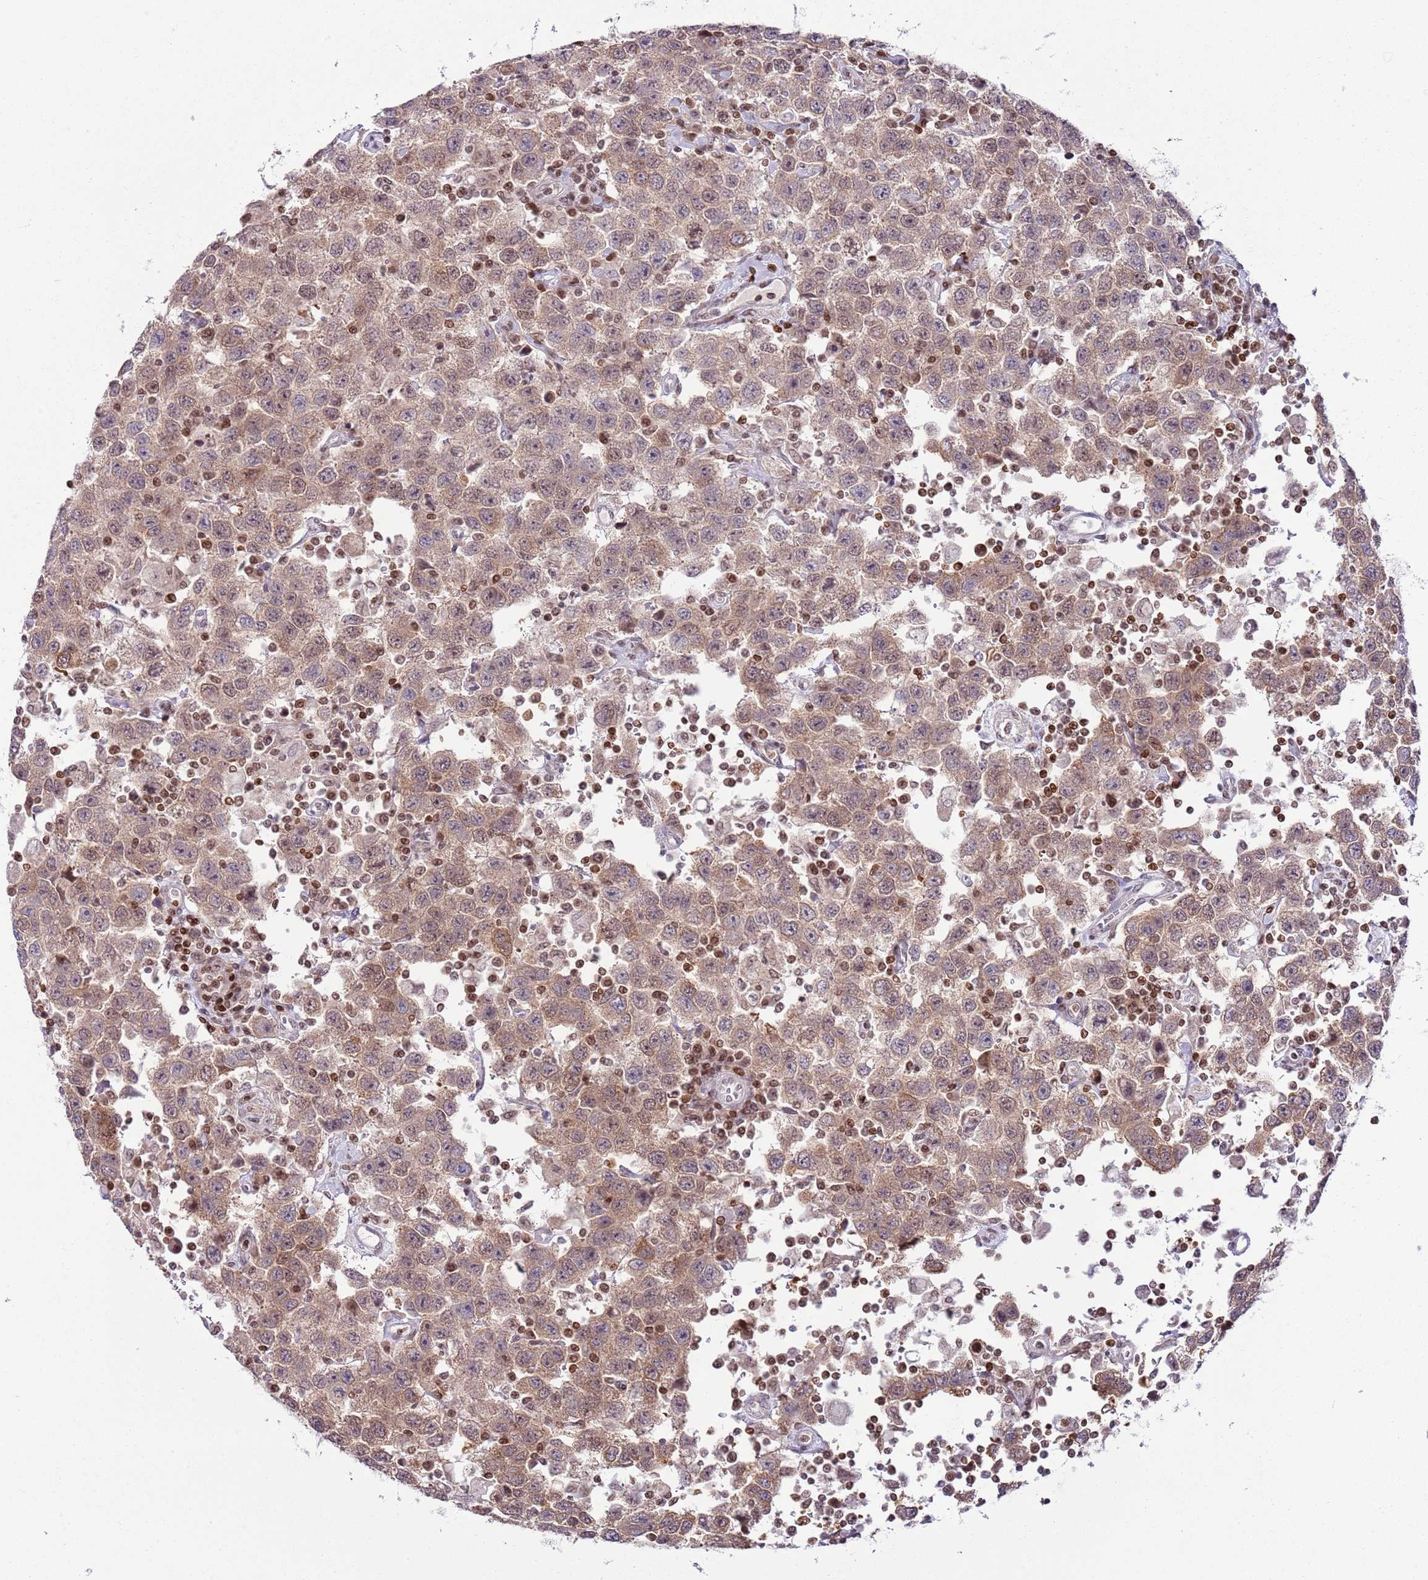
{"staining": {"intensity": "weak", "quantity": ">75%", "location": "cytoplasmic/membranous,nuclear"}, "tissue": "testis cancer", "cell_type": "Tumor cells", "image_type": "cancer", "snomed": [{"axis": "morphology", "description": "Seminoma, NOS"}, {"axis": "topography", "description": "Testis"}], "caption": "Seminoma (testis) stained for a protein (brown) shows weak cytoplasmic/membranous and nuclear positive staining in approximately >75% of tumor cells.", "gene": "SELENOH", "patient": {"sex": "male", "age": 41}}